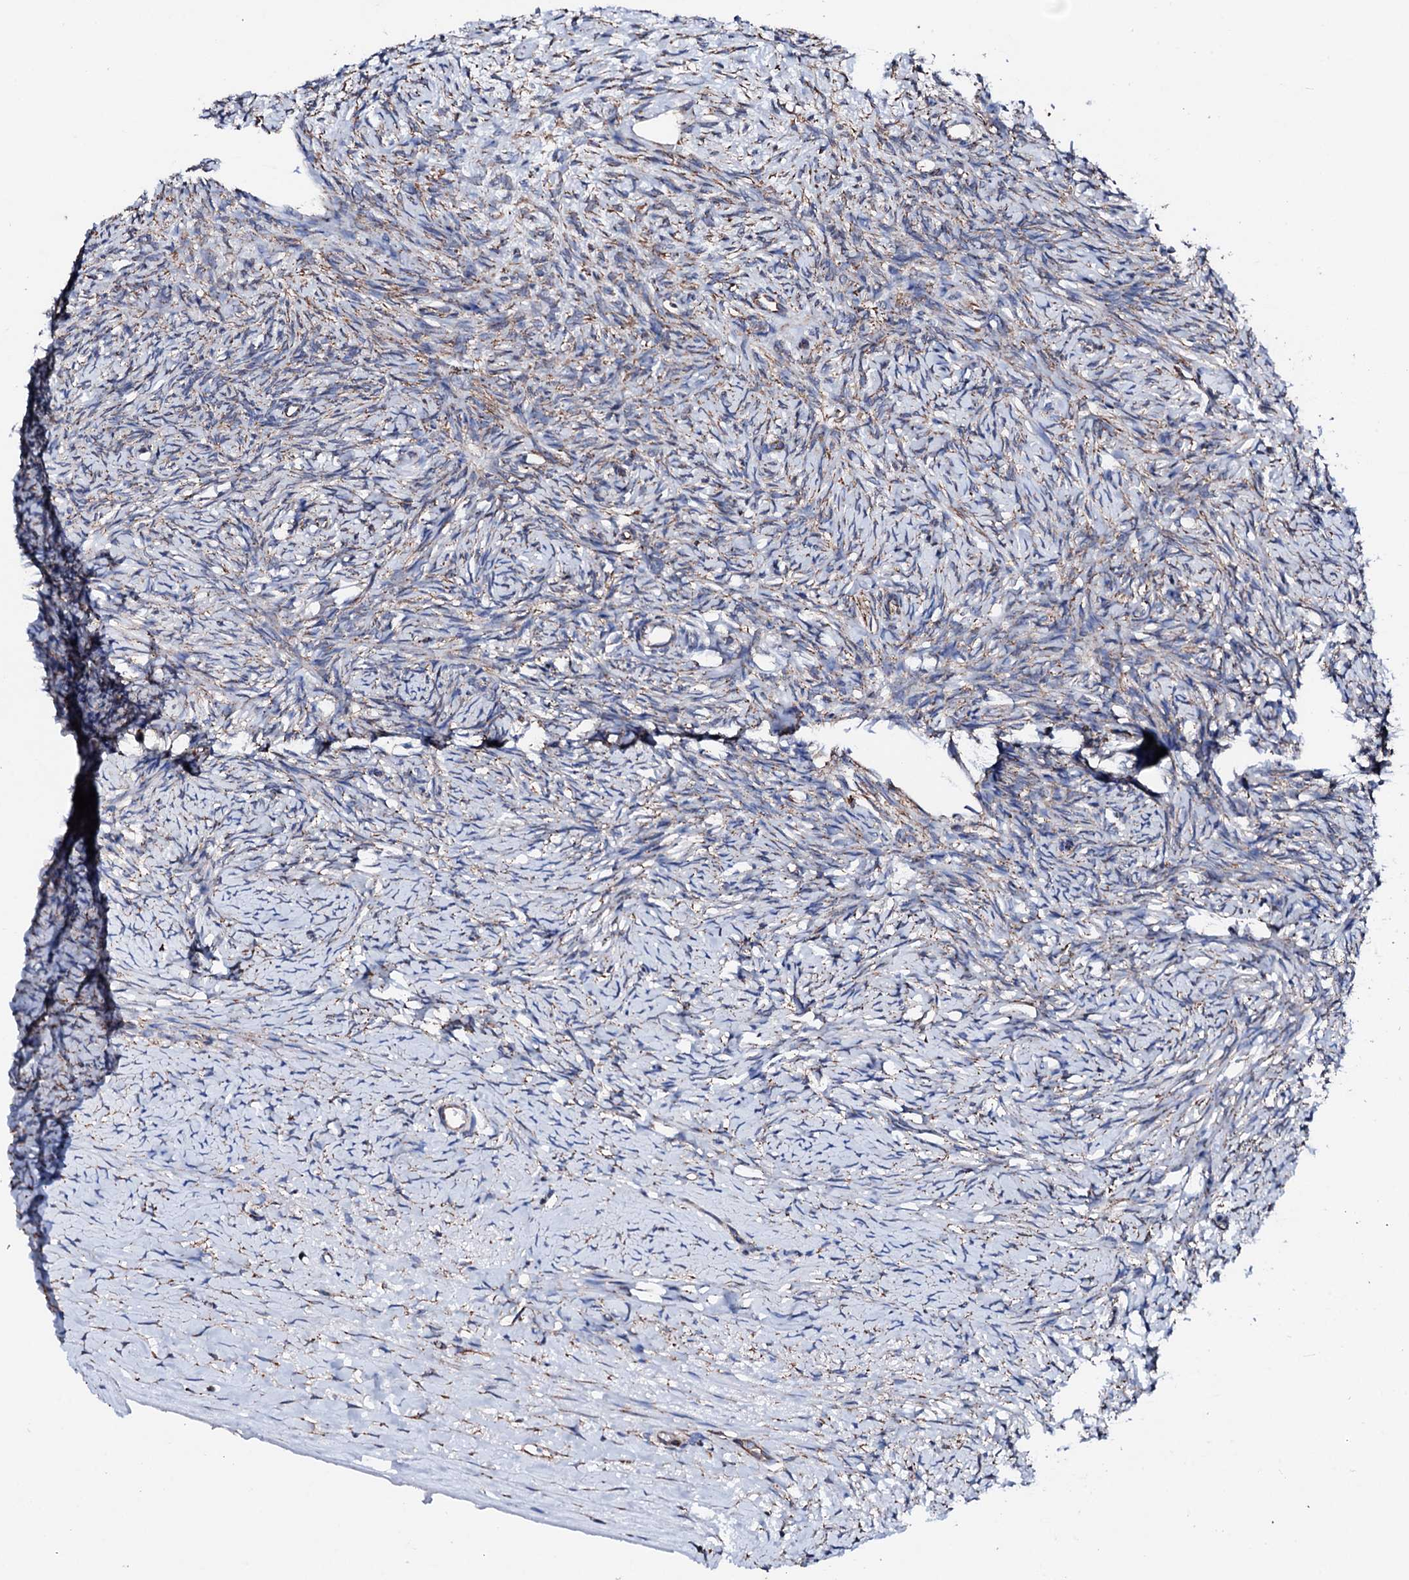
{"staining": {"intensity": "weak", "quantity": "<25%", "location": "cytoplasmic/membranous"}, "tissue": "ovary", "cell_type": "Ovarian stroma cells", "image_type": "normal", "snomed": [{"axis": "morphology", "description": "Normal tissue, NOS"}, {"axis": "morphology", "description": "Developmental malformation"}, {"axis": "topography", "description": "Ovary"}], "caption": "Protein analysis of normal ovary exhibits no significant expression in ovarian stroma cells.", "gene": "AMDHD1", "patient": {"sex": "female", "age": 39}}